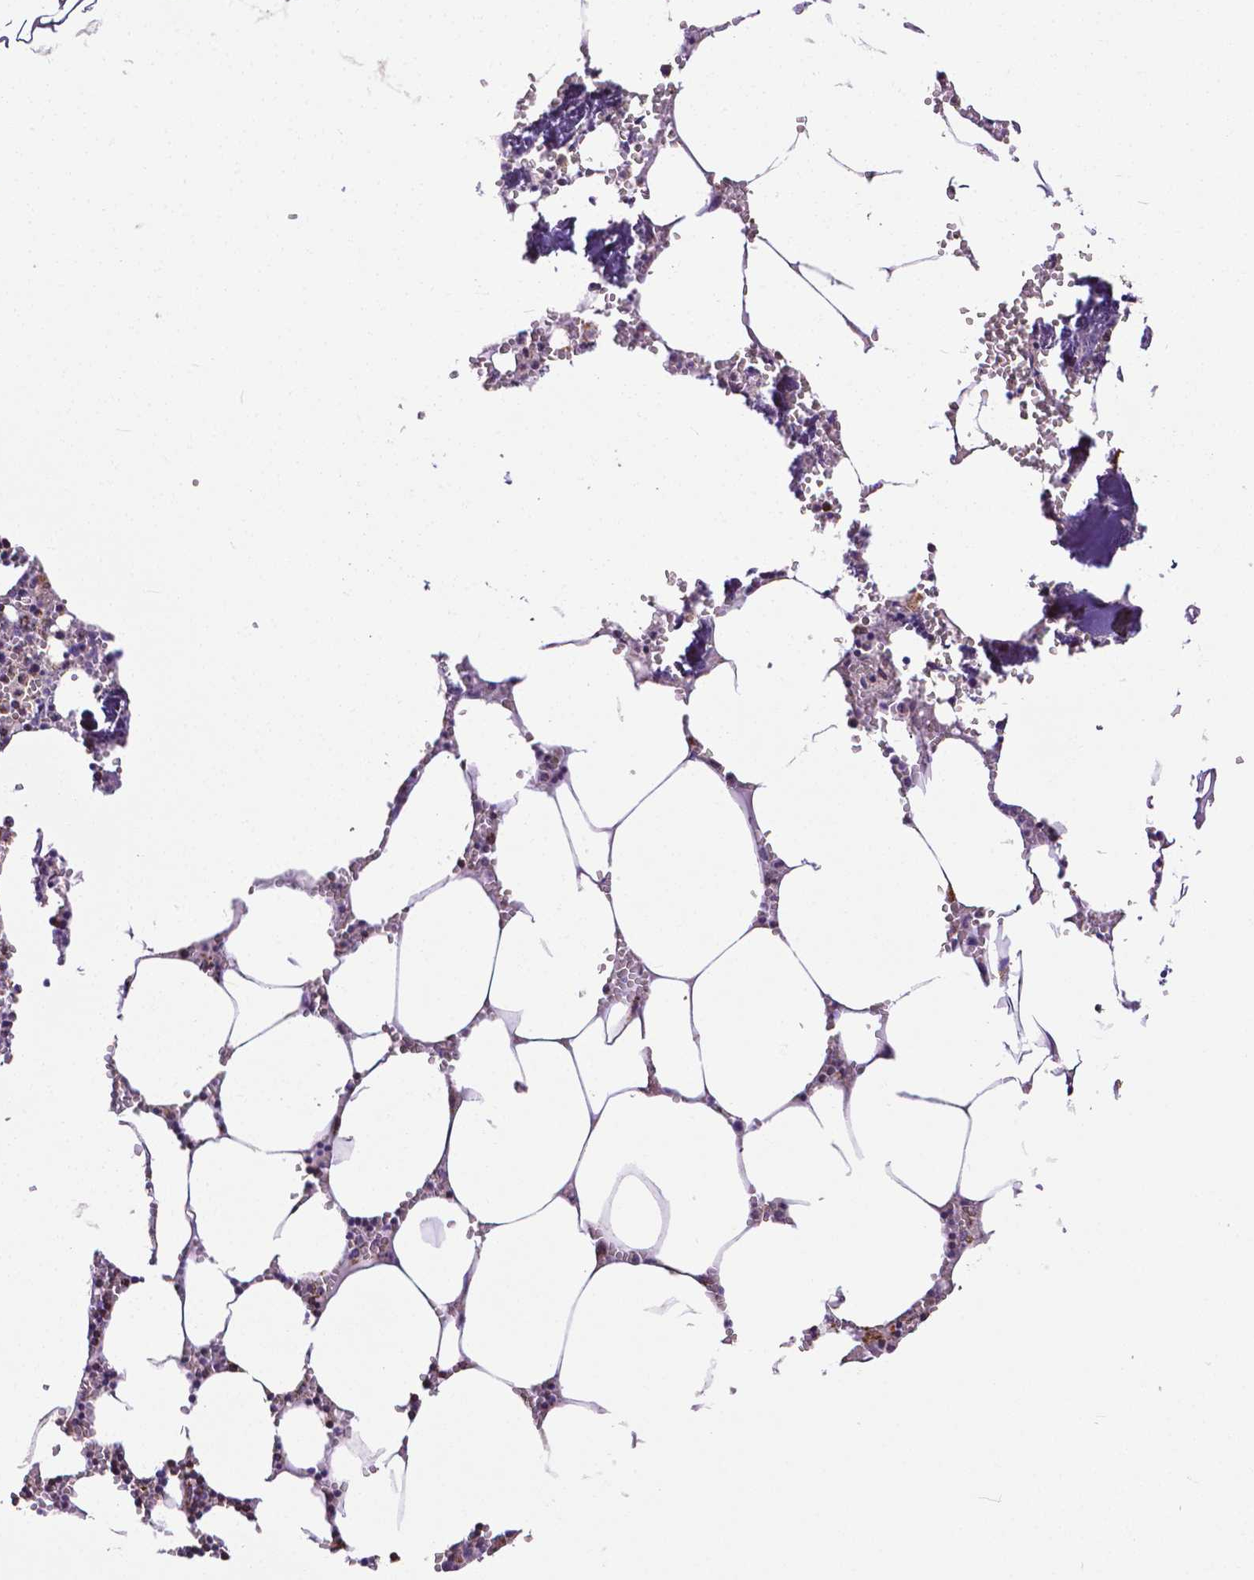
{"staining": {"intensity": "moderate", "quantity": "<25%", "location": "cytoplasmic/membranous"}, "tissue": "bone marrow", "cell_type": "Hematopoietic cells", "image_type": "normal", "snomed": [{"axis": "morphology", "description": "Normal tissue, NOS"}, {"axis": "topography", "description": "Bone marrow"}], "caption": "Immunohistochemical staining of benign human bone marrow exhibits low levels of moderate cytoplasmic/membranous positivity in approximately <25% of hematopoietic cells. (brown staining indicates protein expression, while blue staining denotes nuclei).", "gene": "MACC1", "patient": {"sex": "male", "age": 54}}